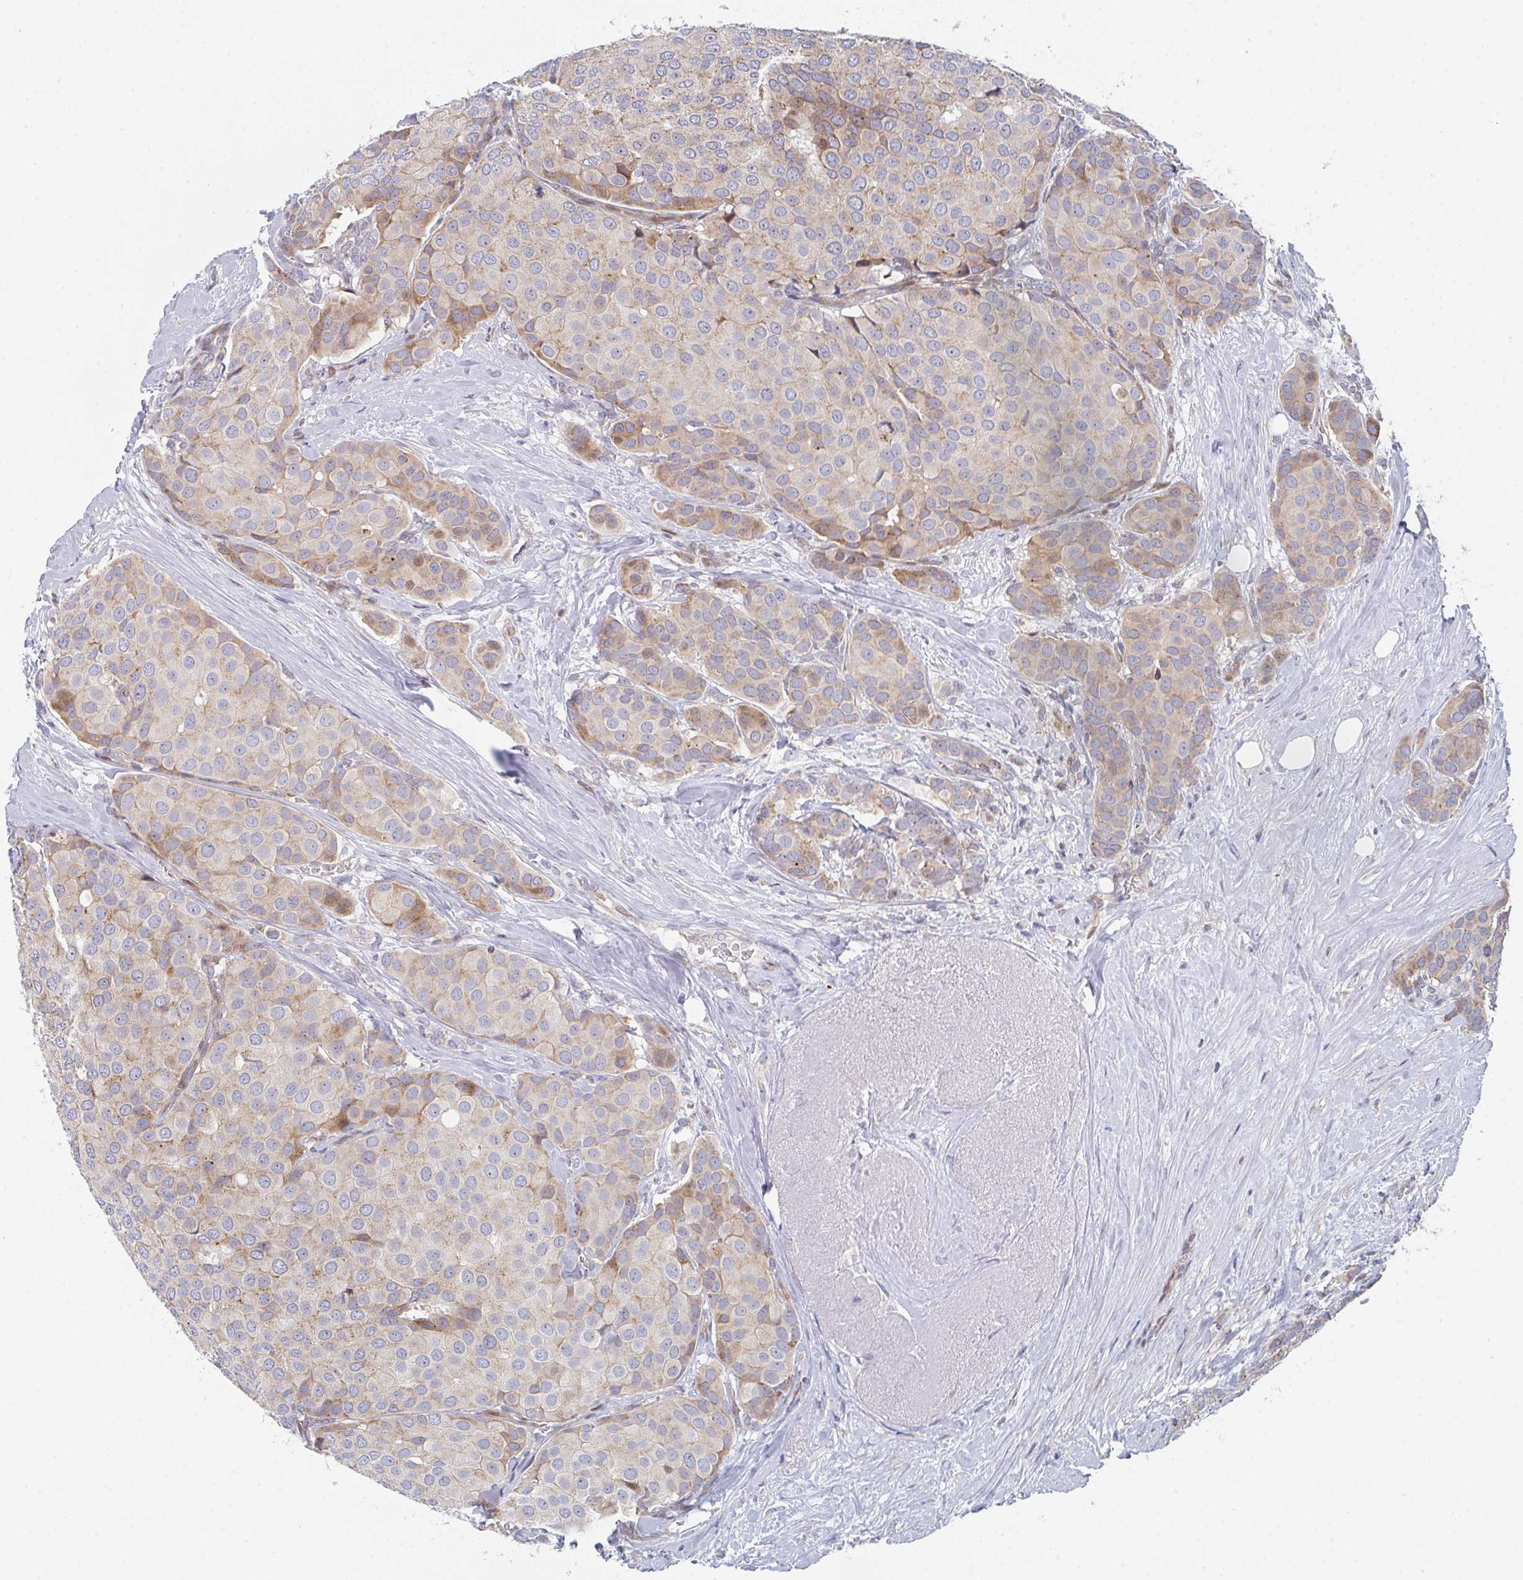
{"staining": {"intensity": "moderate", "quantity": "<25%", "location": "cytoplasmic/membranous"}, "tissue": "breast cancer", "cell_type": "Tumor cells", "image_type": "cancer", "snomed": [{"axis": "morphology", "description": "Duct carcinoma"}, {"axis": "topography", "description": "Breast"}], "caption": "Immunohistochemical staining of breast cancer (infiltrating ductal carcinoma) displays moderate cytoplasmic/membranous protein positivity in approximately <25% of tumor cells.", "gene": "ZNF644", "patient": {"sex": "female", "age": 70}}